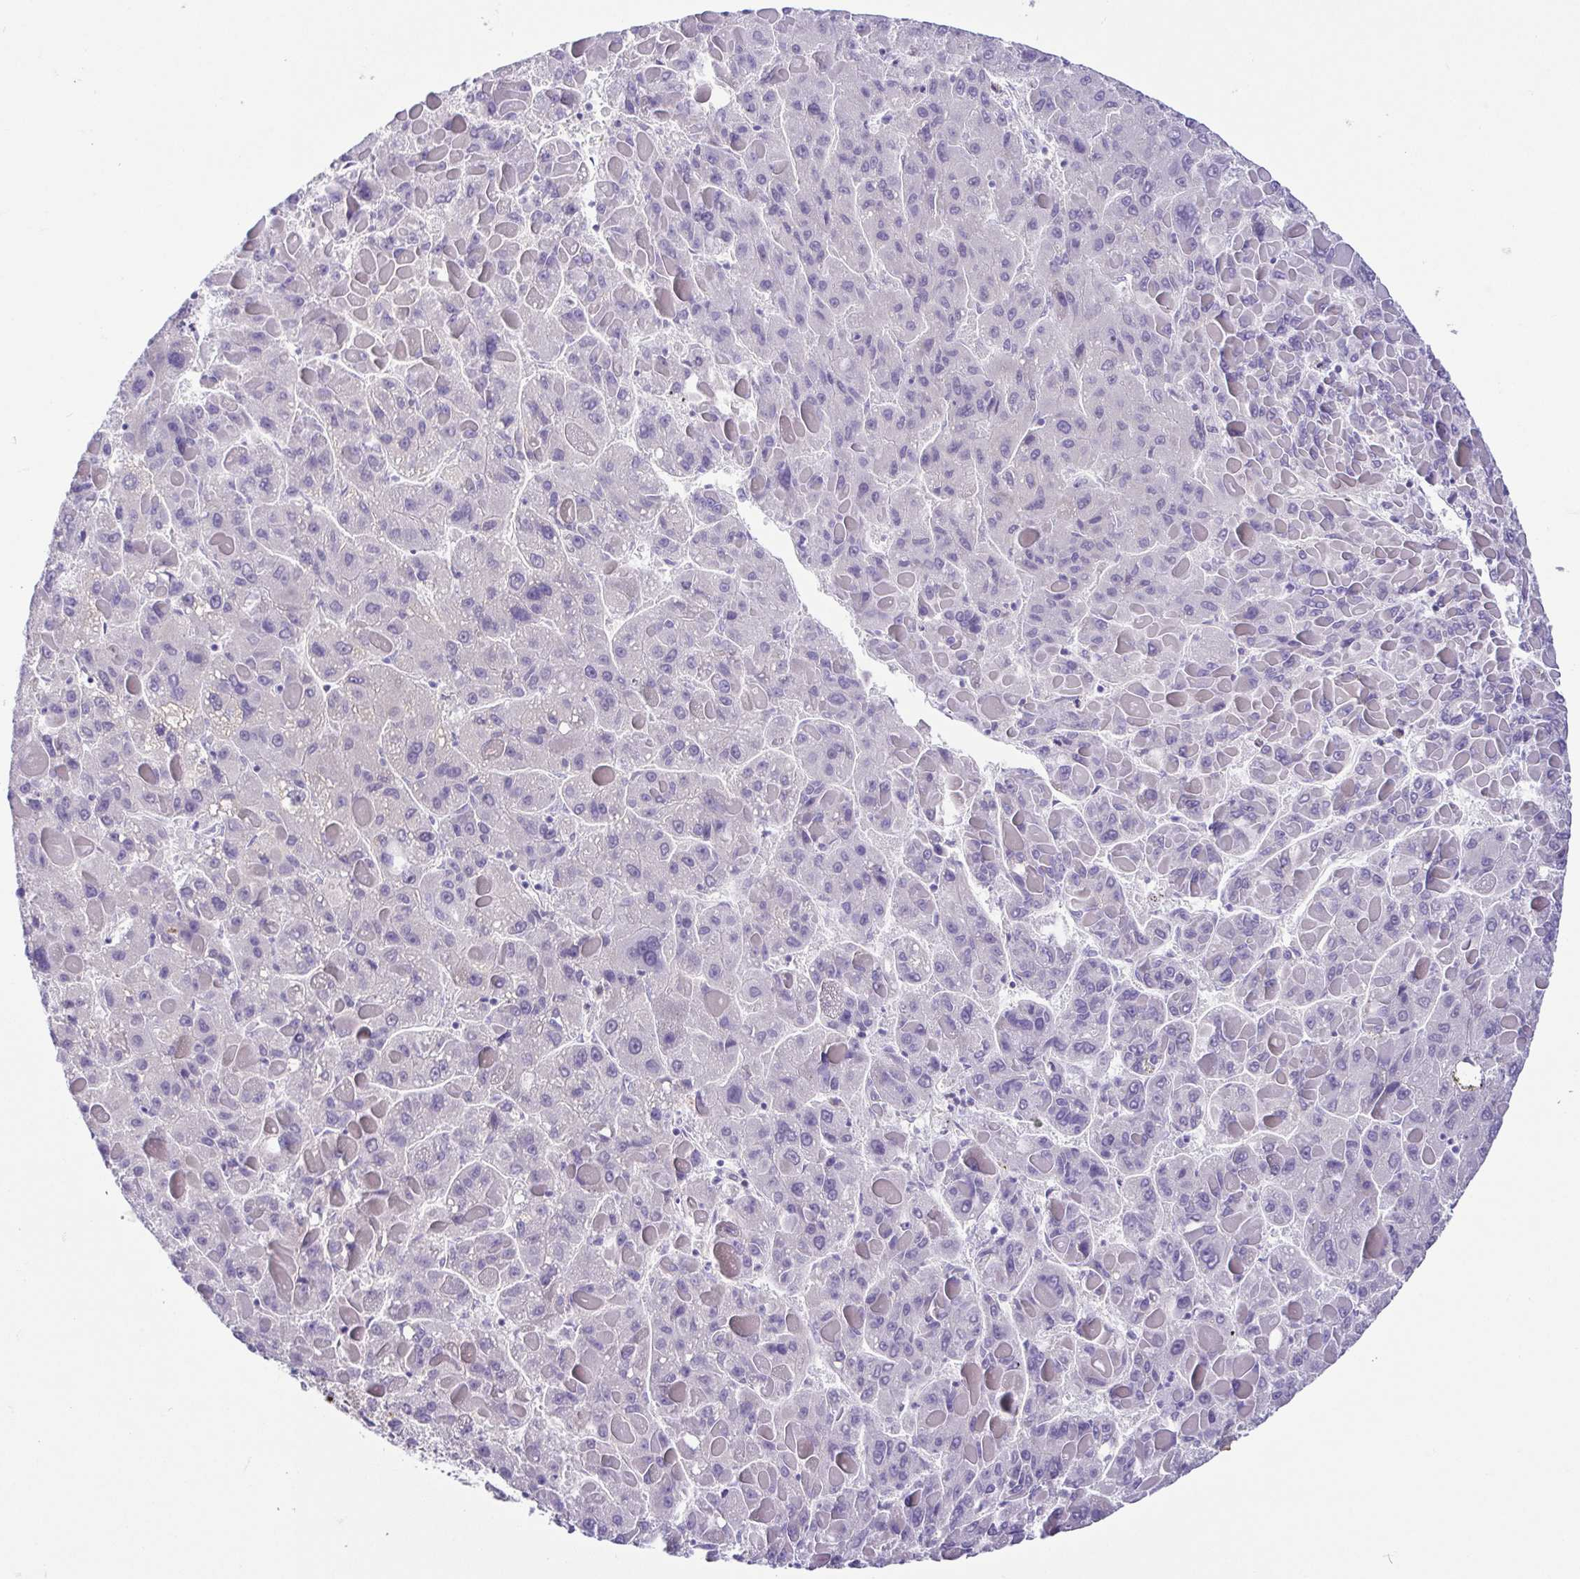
{"staining": {"intensity": "negative", "quantity": "none", "location": "none"}, "tissue": "liver cancer", "cell_type": "Tumor cells", "image_type": "cancer", "snomed": [{"axis": "morphology", "description": "Carcinoma, Hepatocellular, NOS"}, {"axis": "topography", "description": "Liver"}], "caption": "Protein analysis of liver cancer reveals no significant expression in tumor cells.", "gene": "TERT", "patient": {"sex": "female", "age": 82}}